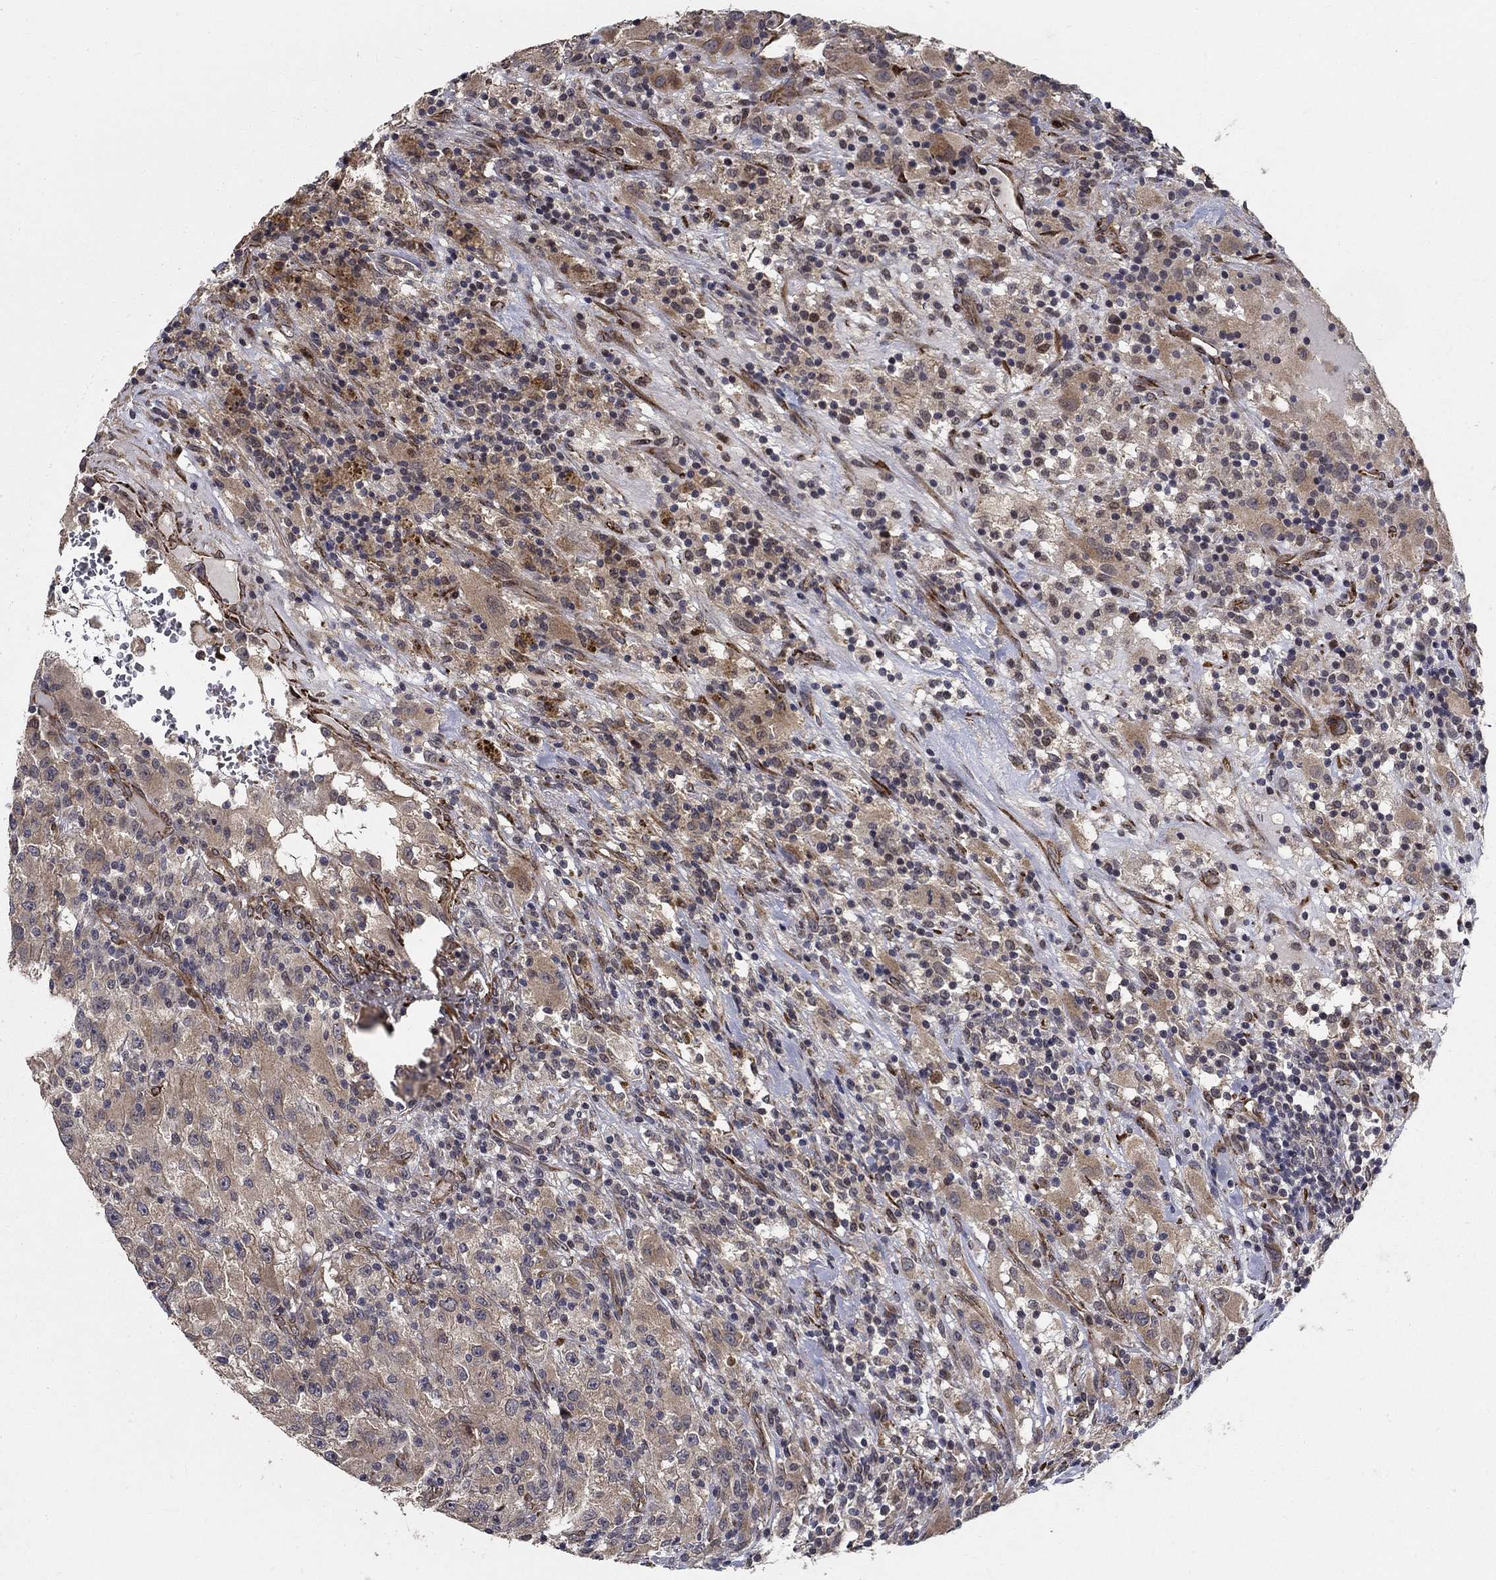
{"staining": {"intensity": "moderate", "quantity": "25%-75%", "location": "cytoplasmic/membranous"}, "tissue": "renal cancer", "cell_type": "Tumor cells", "image_type": "cancer", "snomed": [{"axis": "morphology", "description": "Adenocarcinoma, NOS"}, {"axis": "topography", "description": "Kidney"}], "caption": "This is an image of immunohistochemistry (IHC) staining of renal cancer, which shows moderate positivity in the cytoplasmic/membranous of tumor cells.", "gene": "ZNF594", "patient": {"sex": "female", "age": 67}}